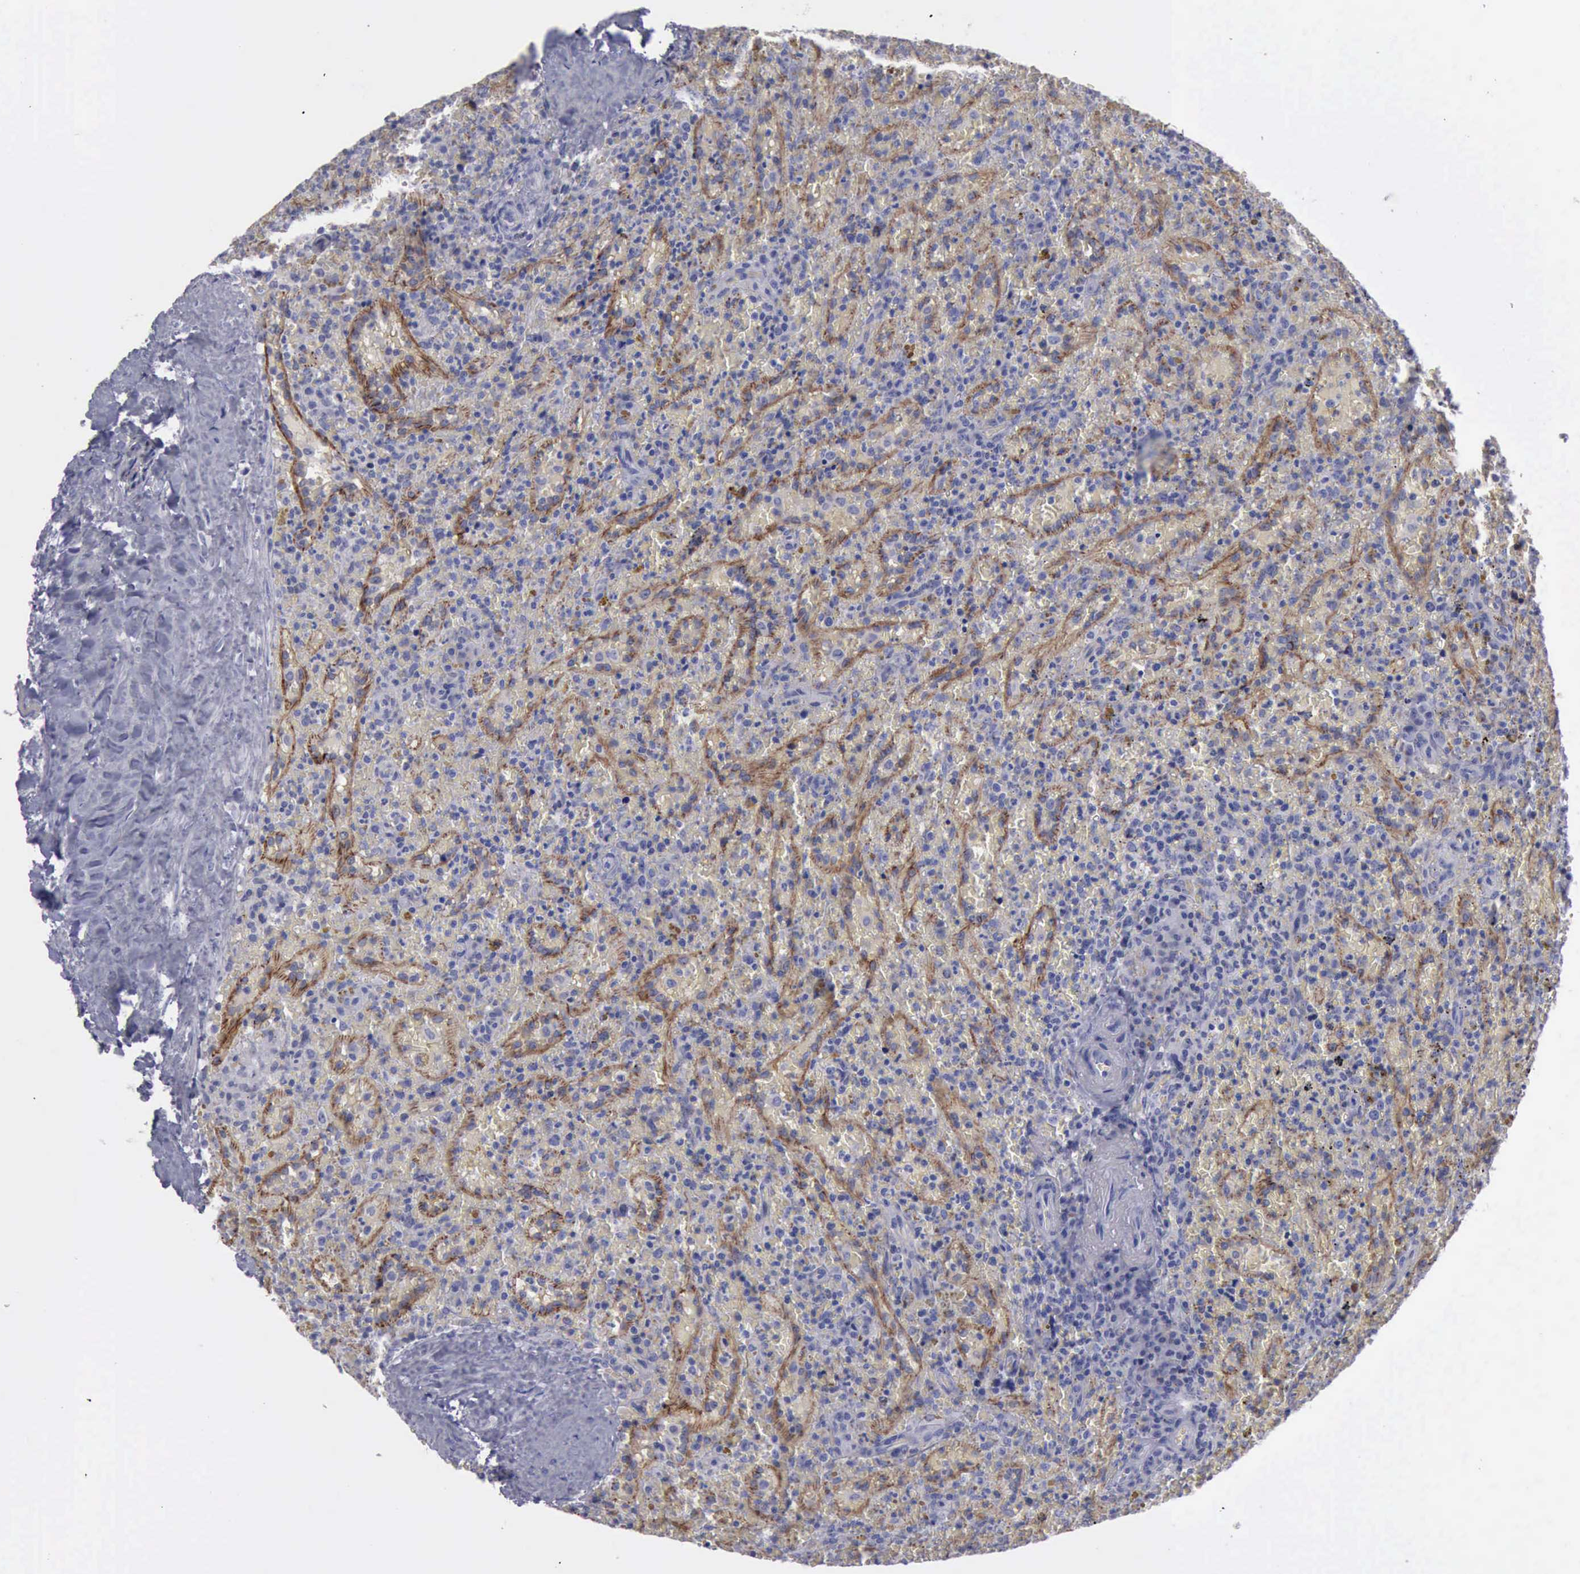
{"staining": {"intensity": "negative", "quantity": "none", "location": "none"}, "tissue": "lymphoma", "cell_type": "Tumor cells", "image_type": "cancer", "snomed": [{"axis": "morphology", "description": "Malignant lymphoma, non-Hodgkin's type, High grade"}, {"axis": "topography", "description": "Spleen"}, {"axis": "topography", "description": "Lymph node"}], "caption": "Malignant lymphoma, non-Hodgkin's type (high-grade) was stained to show a protein in brown. There is no significant positivity in tumor cells.", "gene": "CDH2", "patient": {"sex": "female", "age": 70}}